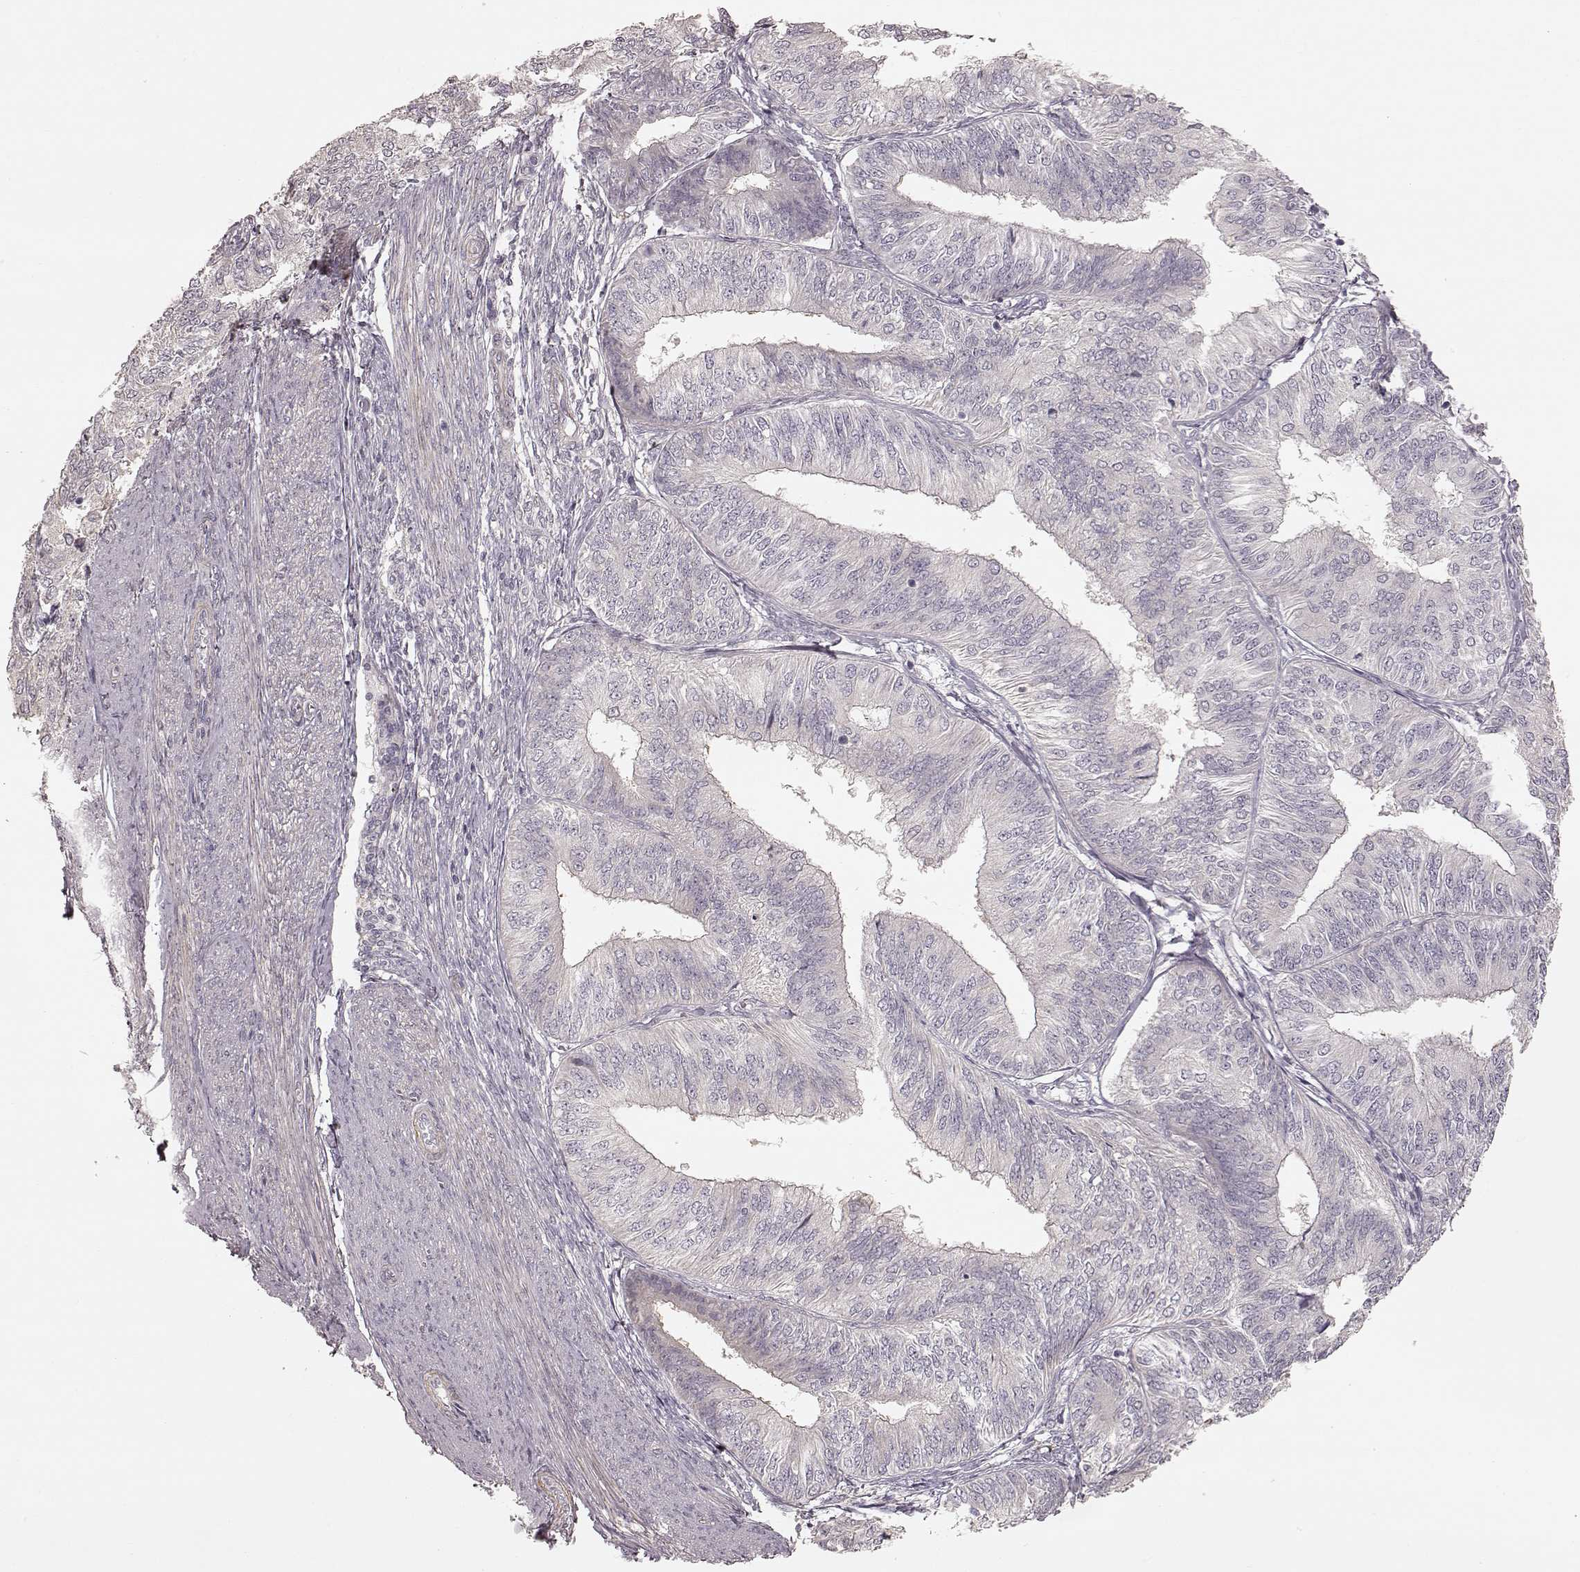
{"staining": {"intensity": "negative", "quantity": "none", "location": "none"}, "tissue": "endometrial cancer", "cell_type": "Tumor cells", "image_type": "cancer", "snomed": [{"axis": "morphology", "description": "Adenocarcinoma, NOS"}, {"axis": "topography", "description": "Endometrium"}], "caption": "DAB (3,3'-diaminobenzidine) immunohistochemical staining of human adenocarcinoma (endometrial) demonstrates no significant staining in tumor cells.", "gene": "KCNJ9", "patient": {"sex": "female", "age": 58}}